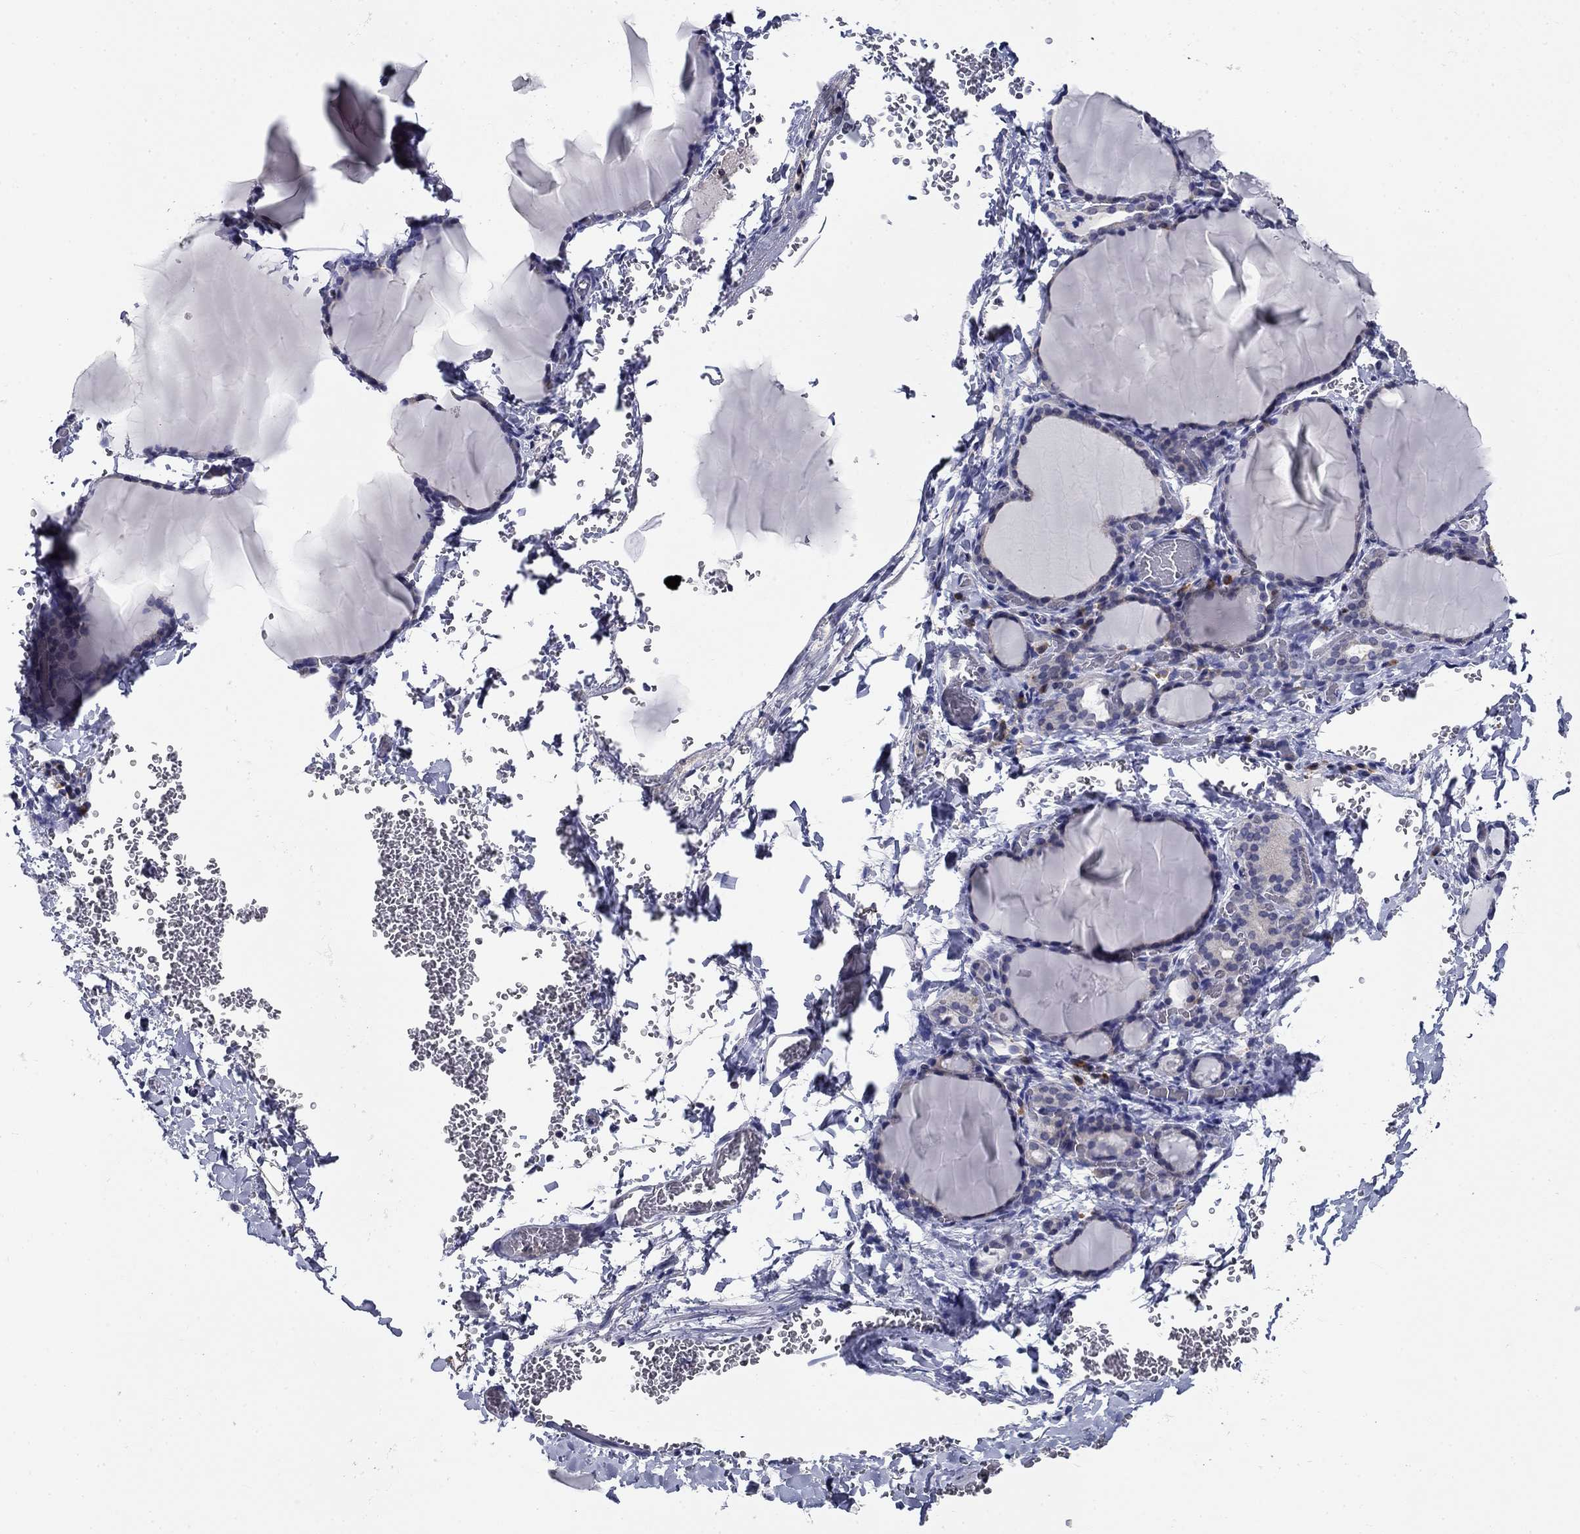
{"staining": {"intensity": "negative", "quantity": "none", "location": "none"}, "tissue": "thyroid gland", "cell_type": "Glandular cells", "image_type": "normal", "snomed": [{"axis": "morphology", "description": "Normal tissue, NOS"}, {"axis": "morphology", "description": "Hyperplasia, NOS"}, {"axis": "topography", "description": "Thyroid gland"}], "caption": "Immunohistochemical staining of benign thyroid gland shows no significant staining in glandular cells.", "gene": "POU2F2", "patient": {"sex": "female", "age": 27}}